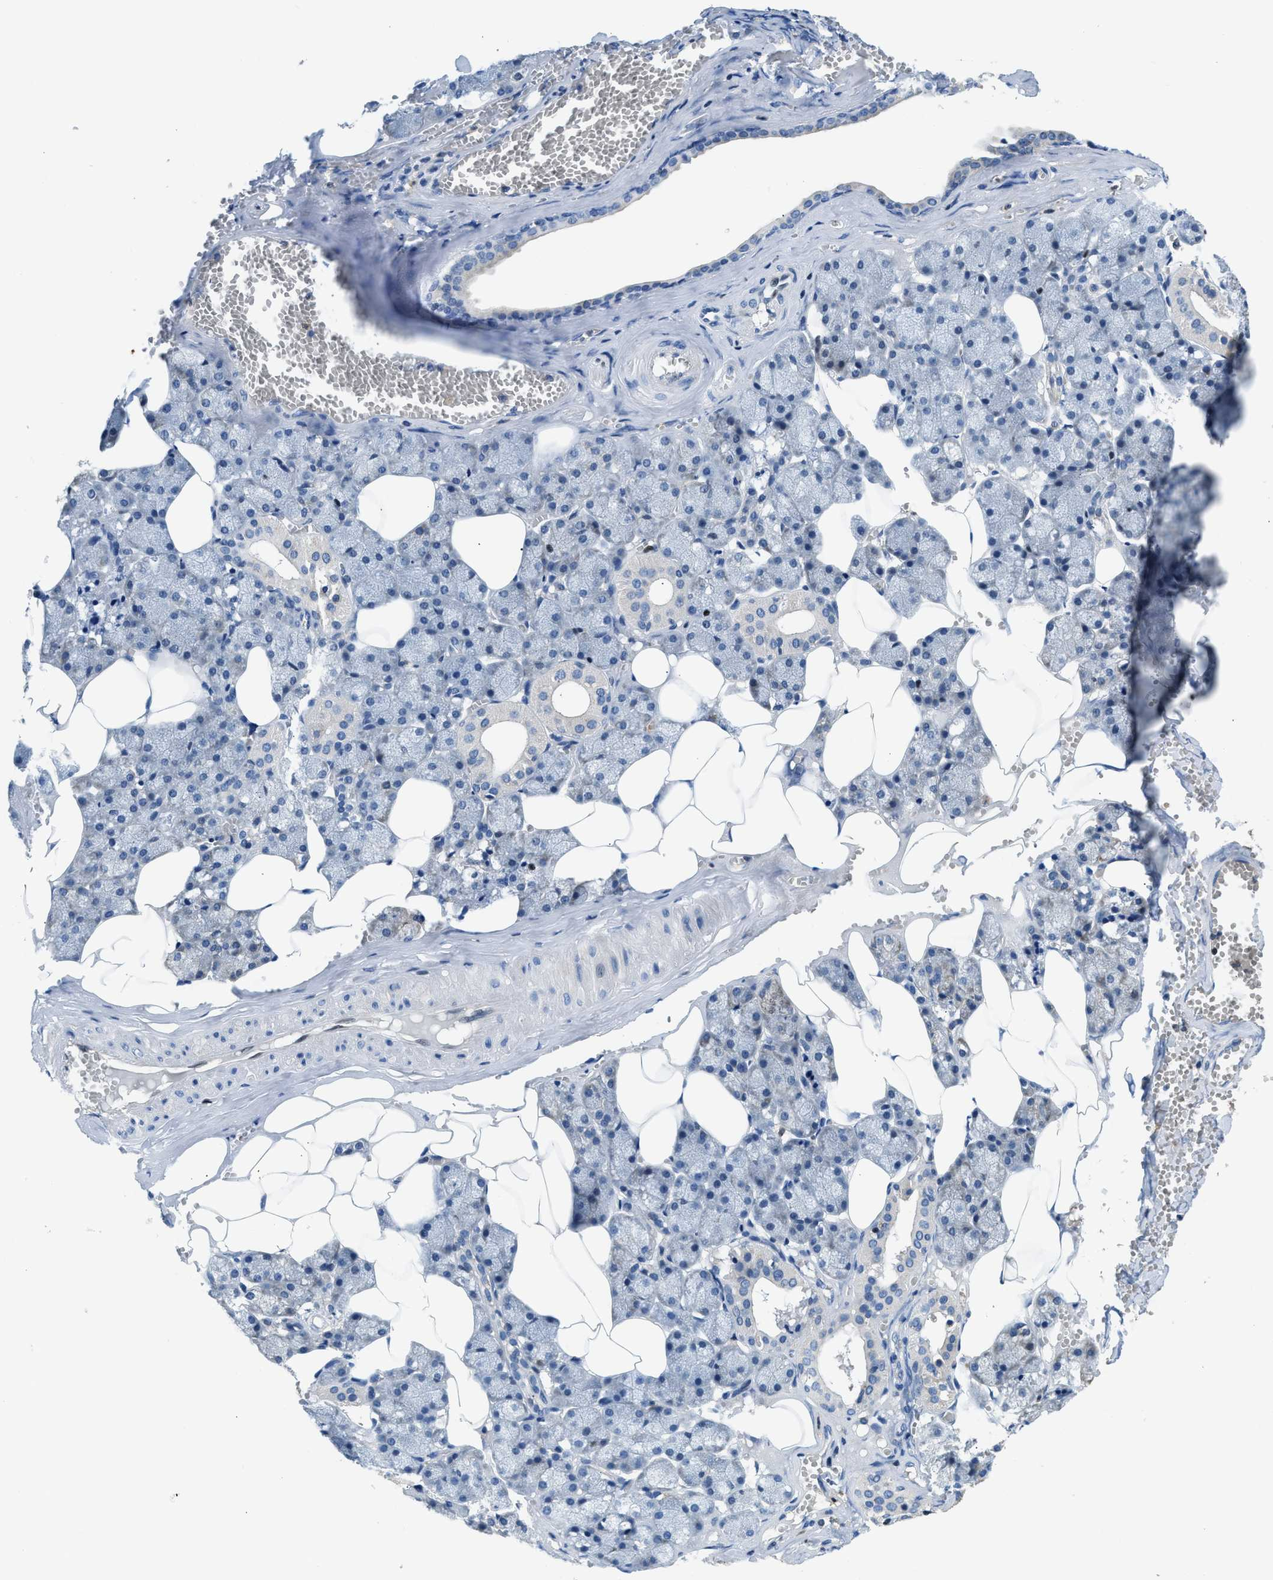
{"staining": {"intensity": "negative", "quantity": "none", "location": "none"}, "tissue": "salivary gland", "cell_type": "Glandular cells", "image_type": "normal", "snomed": [{"axis": "morphology", "description": "Normal tissue, NOS"}, {"axis": "topography", "description": "Salivary gland"}], "caption": "The image reveals no staining of glandular cells in benign salivary gland.", "gene": "TOX", "patient": {"sex": "male", "age": 62}}